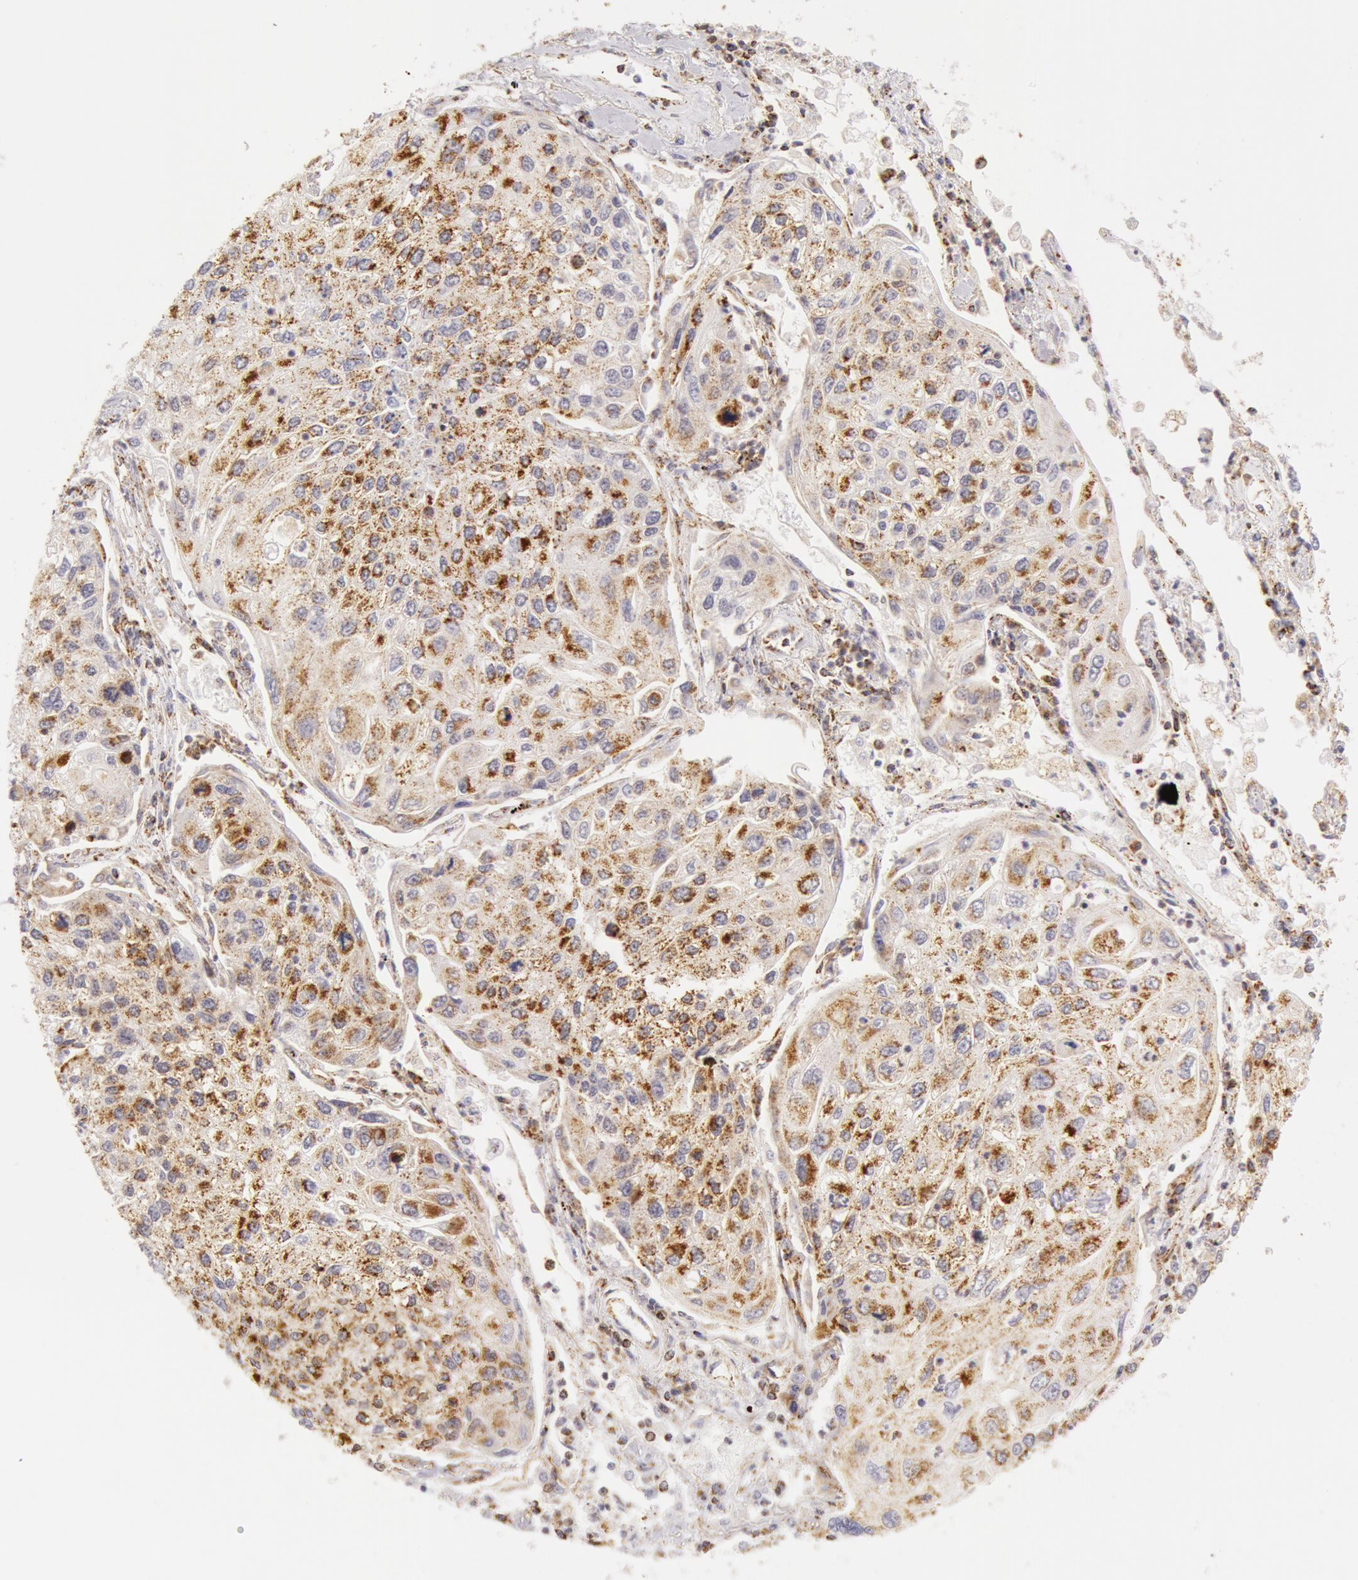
{"staining": {"intensity": "moderate", "quantity": "25%-75%", "location": "cytoplasmic/membranous"}, "tissue": "lung cancer", "cell_type": "Tumor cells", "image_type": "cancer", "snomed": [{"axis": "morphology", "description": "Squamous cell carcinoma, NOS"}, {"axis": "topography", "description": "Lung"}], "caption": "Immunohistochemistry (IHC) (DAB (3,3'-diaminobenzidine)) staining of lung cancer reveals moderate cytoplasmic/membranous protein expression in approximately 25%-75% of tumor cells.", "gene": "ATP5F1B", "patient": {"sex": "male", "age": 75}}